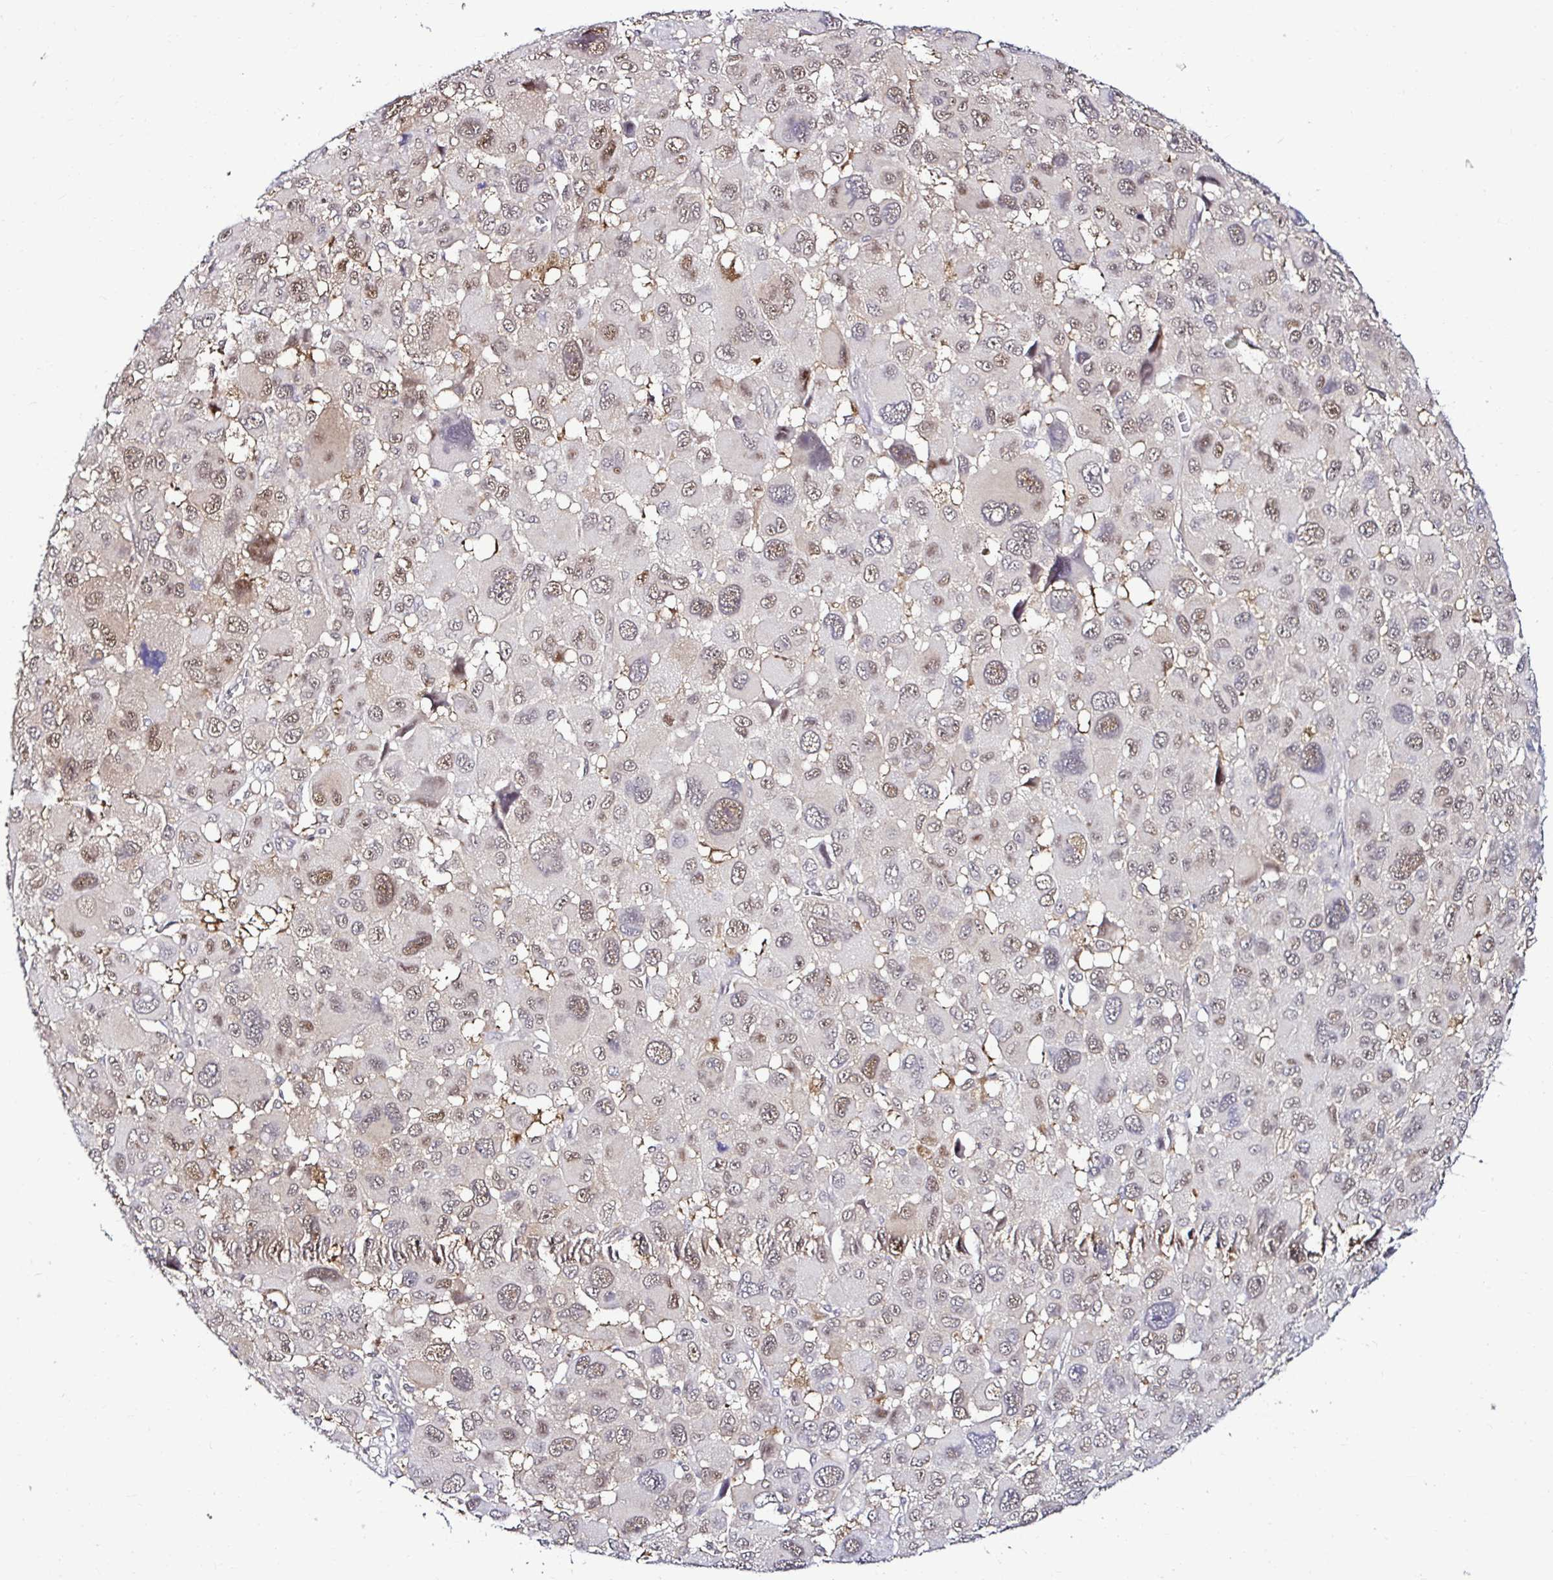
{"staining": {"intensity": "moderate", "quantity": ">75%", "location": "nuclear"}, "tissue": "melanoma", "cell_type": "Tumor cells", "image_type": "cancer", "snomed": [{"axis": "morphology", "description": "Malignant melanoma, NOS"}, {"axis": "topography", "description": "Skin"}], "caption": "The histopathology image reveals immunohistochemical staining of melanoma. There is moderate nuclear positivity is seen in approximately >75% of tumor cells.", "gene": "PSMD3", "patient": {"sex": "female", "age": 66}}